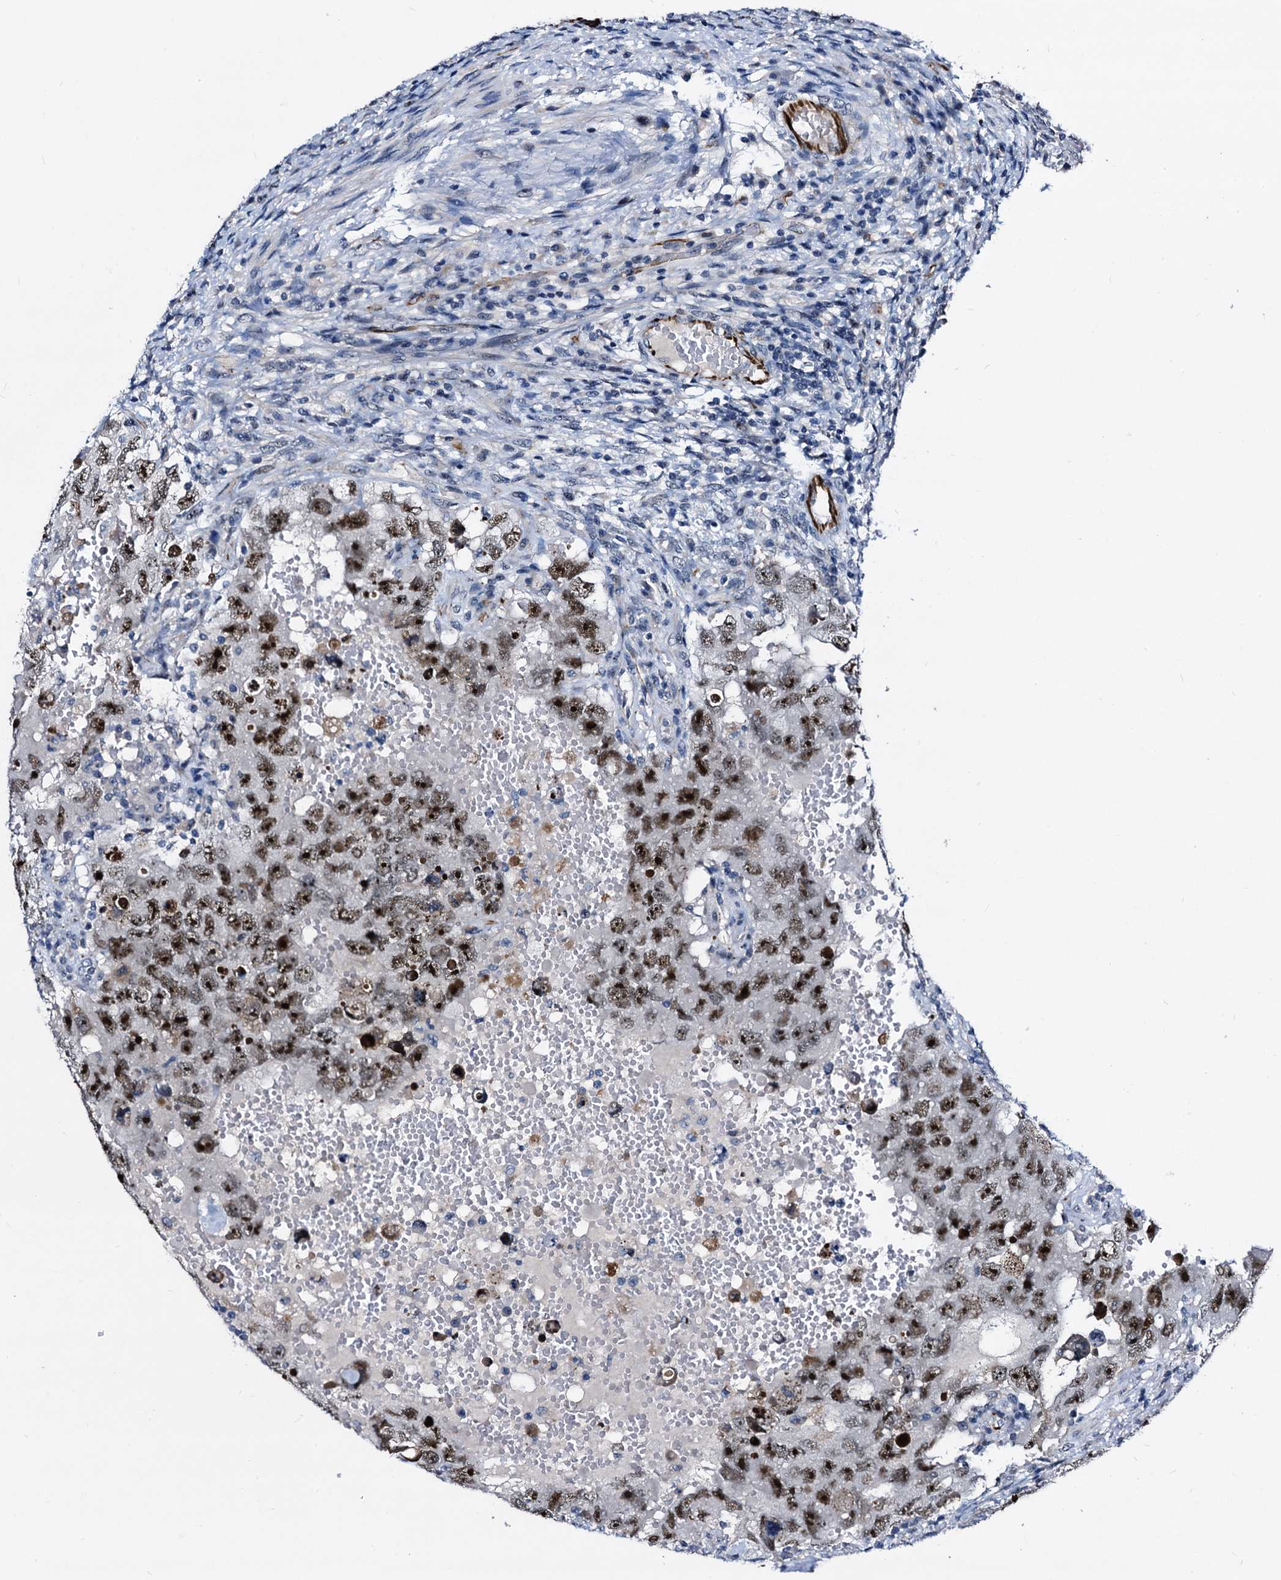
{"staining": {"intensity": "strong", "quantity": "25%-75%", "location": "nuclear"}, "tissue": "testis cancer", "cell_type": "Tumor cells", "image_type": "cancer", "snomed": [{"axis": "morphology", "description": "Carcinoma, Embryonal, NOS"}, {"axis": "topography", "description": "Testis"}], "caption": "Immunohistochemistry (IHC) photomicrograph of neoplastic tissue: human testis cancer stained using immunohistochemistry demonstrates high levels of strong protein expression localized specifically in the nuclear of tumor cells, appearing as a nuclear brown color.", "gene": "EMG1", "patient": {"sex": "male", "age": 26}}